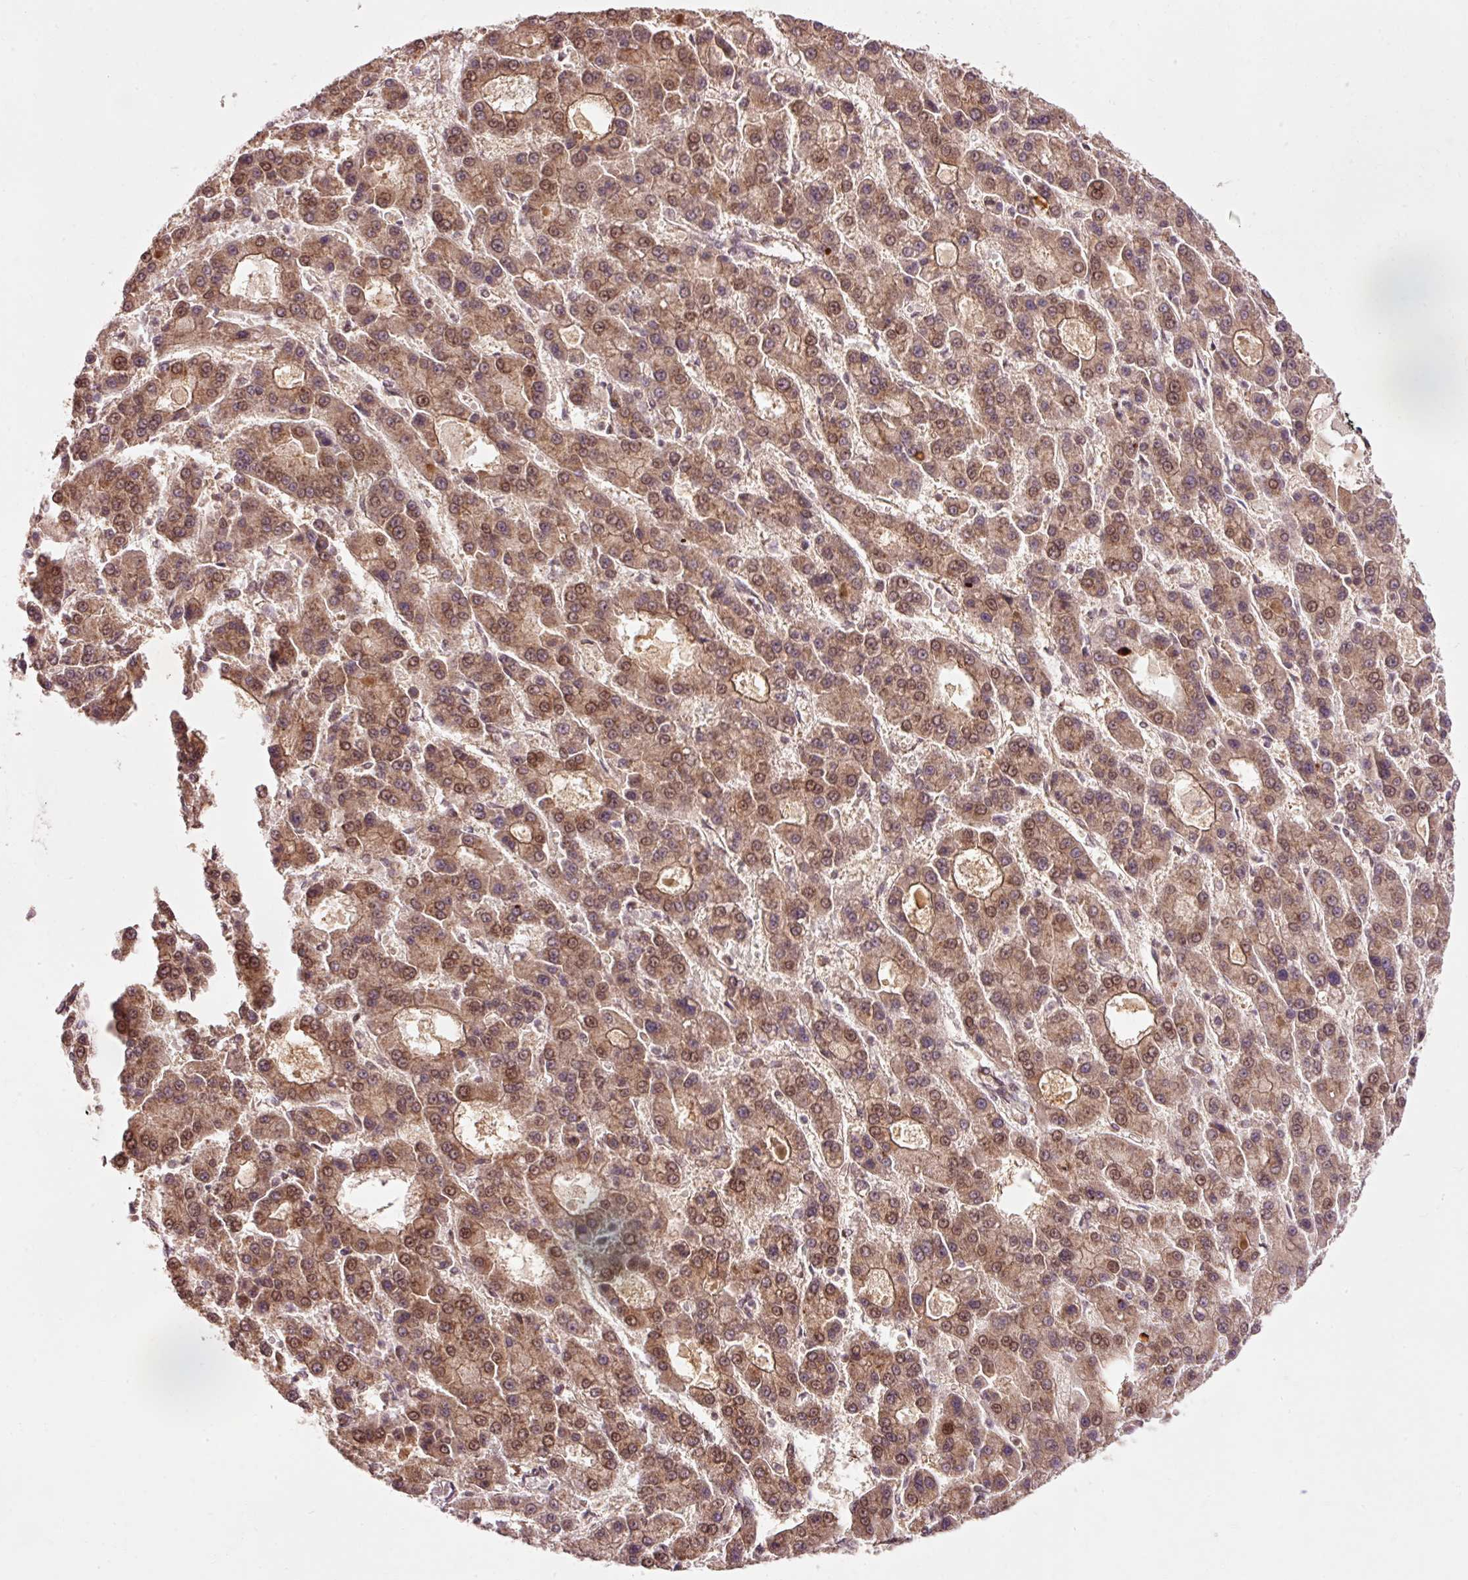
{"staining": {"intensity": "moderate", "quantity": ">75%", "location": "cytoplasmic/membranous,nuclear"}, "tissue": "liver cancer", "cell_type": "Tumor cells", "image_type": "cancer", "snomed": [{"axis": "morphology", "description": "Carcinoma, Hepatocellular, NOS"}, {"axis": "topography", "description": "Liver"}], "caption": "This micrograph shows IHC staining of human liver hepatocellular carcinoma, with medium moderate cytoplasmic/membranous and nuclear staining in approximately >75% of tumor cells.", "gene": "PDAP1", "patient": {"sex": "male", "age": 70}}